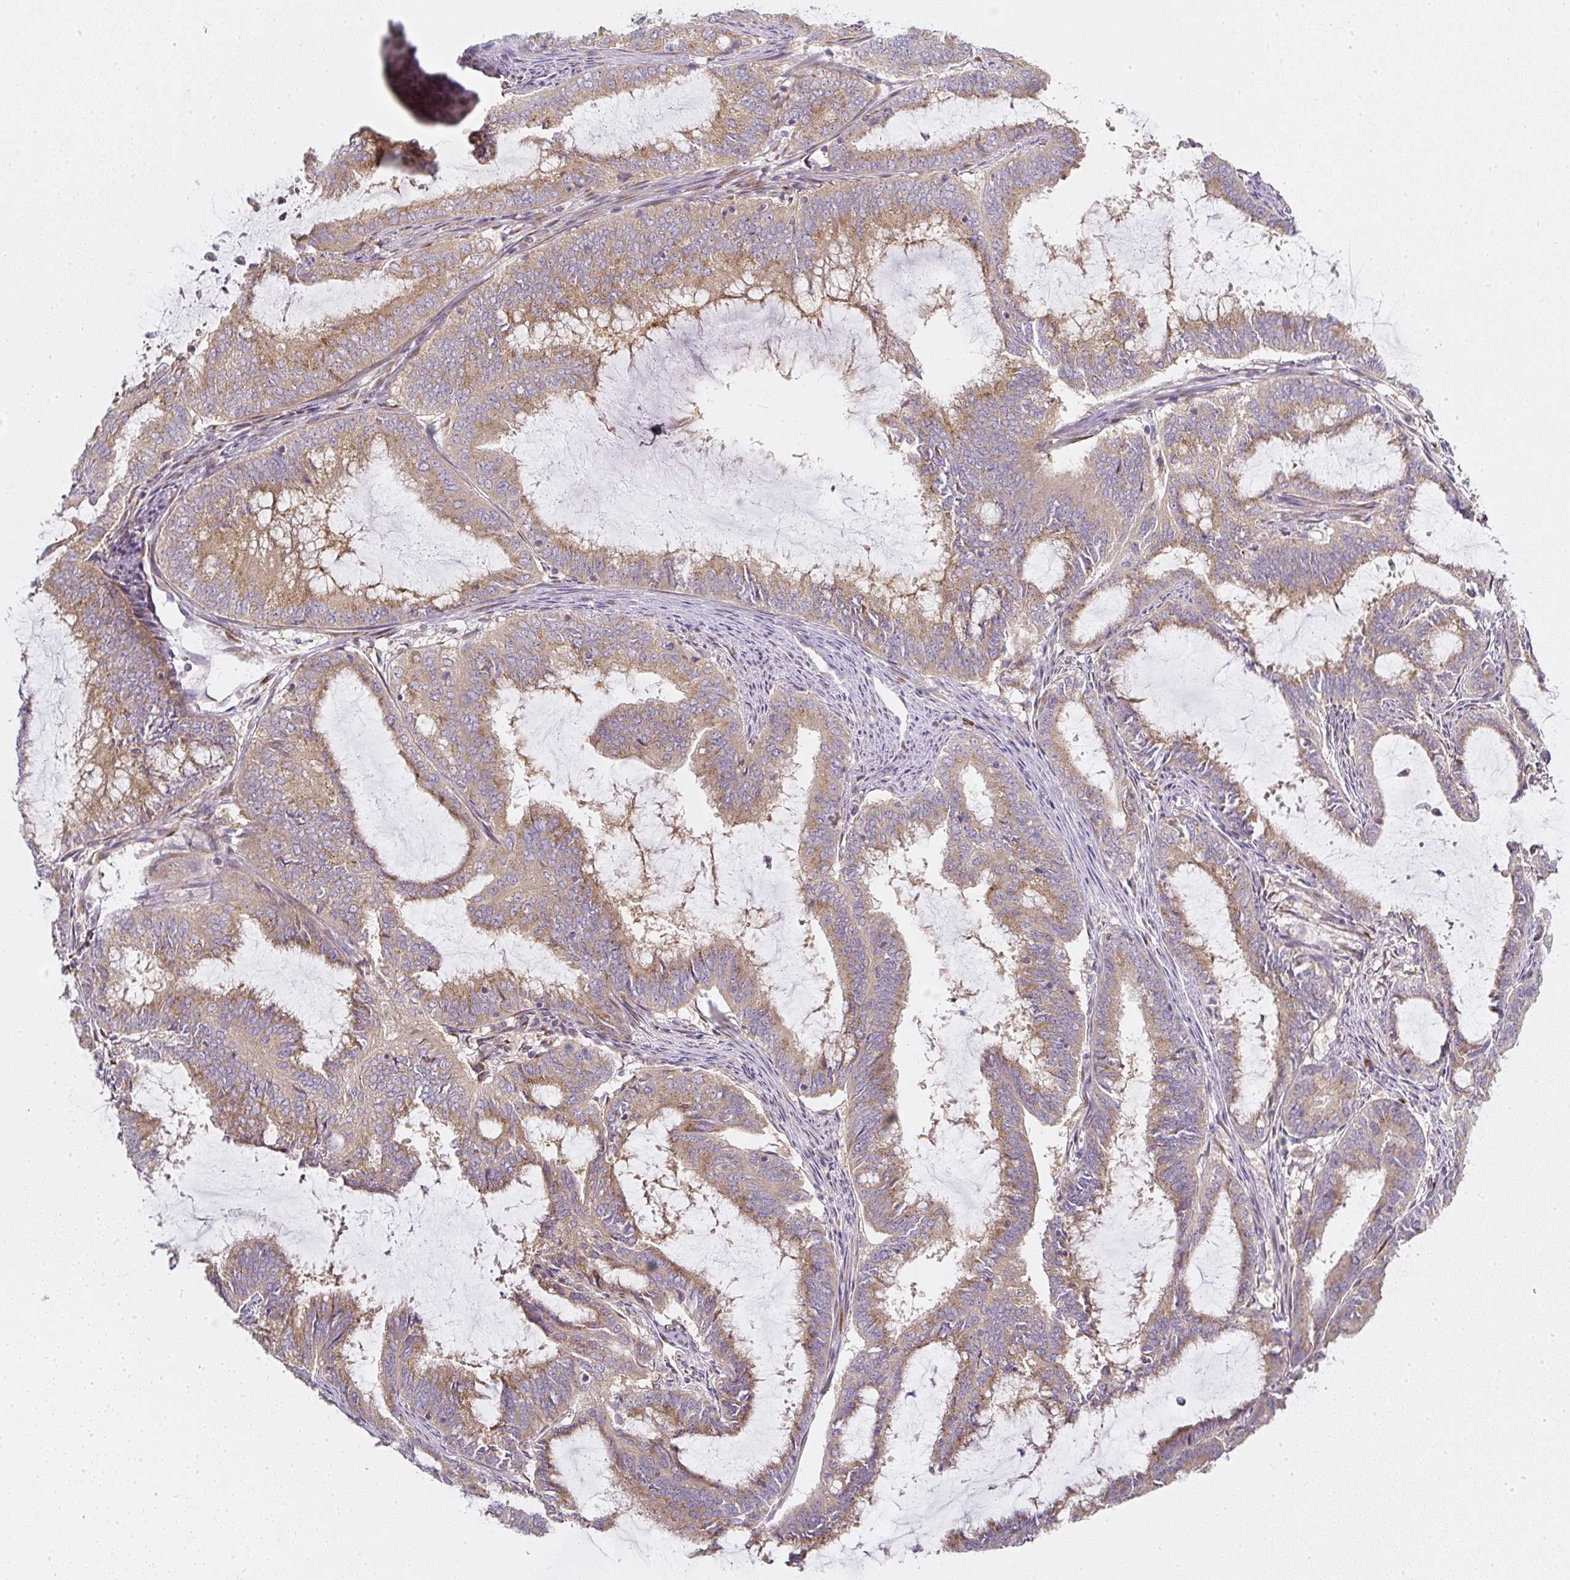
{"staining": {"intensity": "moderate", "quantity": ">75%", "location": "cytoplasmic/membranous"}, "tissue": "endometrial cancer", "cell_type": "Tumor cells", "image_type": "cancer", "snomed": [{"axis": "morphology", "description": "Adenocarcinoma, NOS"}, {"axis": "topography", "description": "Endometrium"}], "caption": "About >75% of tumor cells in human endometrial cancer exhibit moderate cytoplasmic/membranous protein expression as visualized by brown immunohistochemical staining.", "gene": "MLX", "patient": {"sex": "female", "age": 51}}